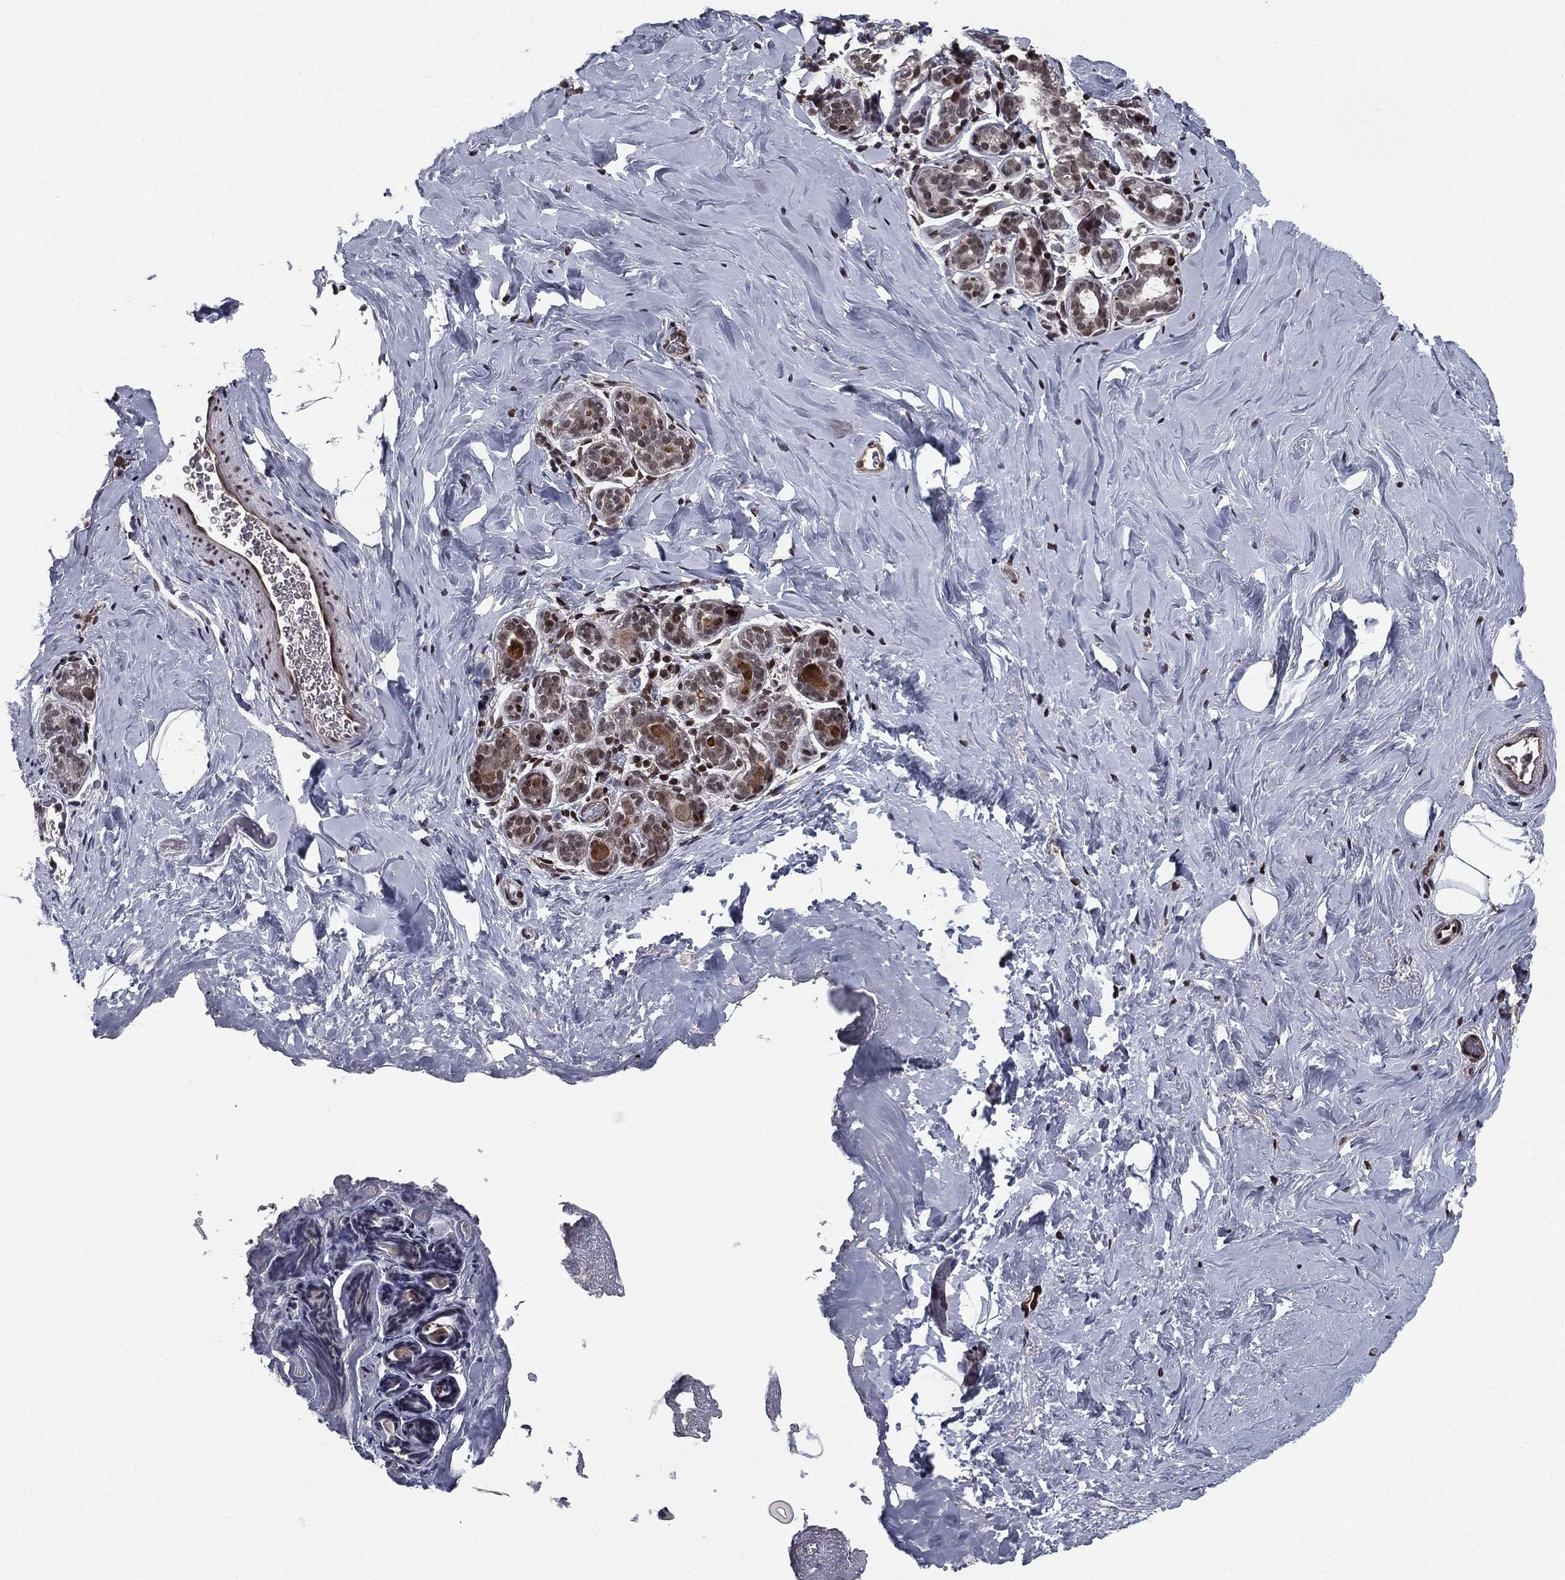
{"staining": {"intensity": "negative", "quantity": "none", "location": "none"}, "tissue": "breast", "cell_type": "Adipocytes", "image_type": "normal", "snomed": [{"axis": "morphology", "description": "Normal tissue, NOS"}, {"axis": "topography", "description": "Skin"}, {"axis": "topography", "description": "Breast"}], "caption": "Immunohistochemical staining of normal breast demonstrates no significant expression in adipocytes.", "gene": "RARB", "patient": {"sex": "female", "age": 43}}